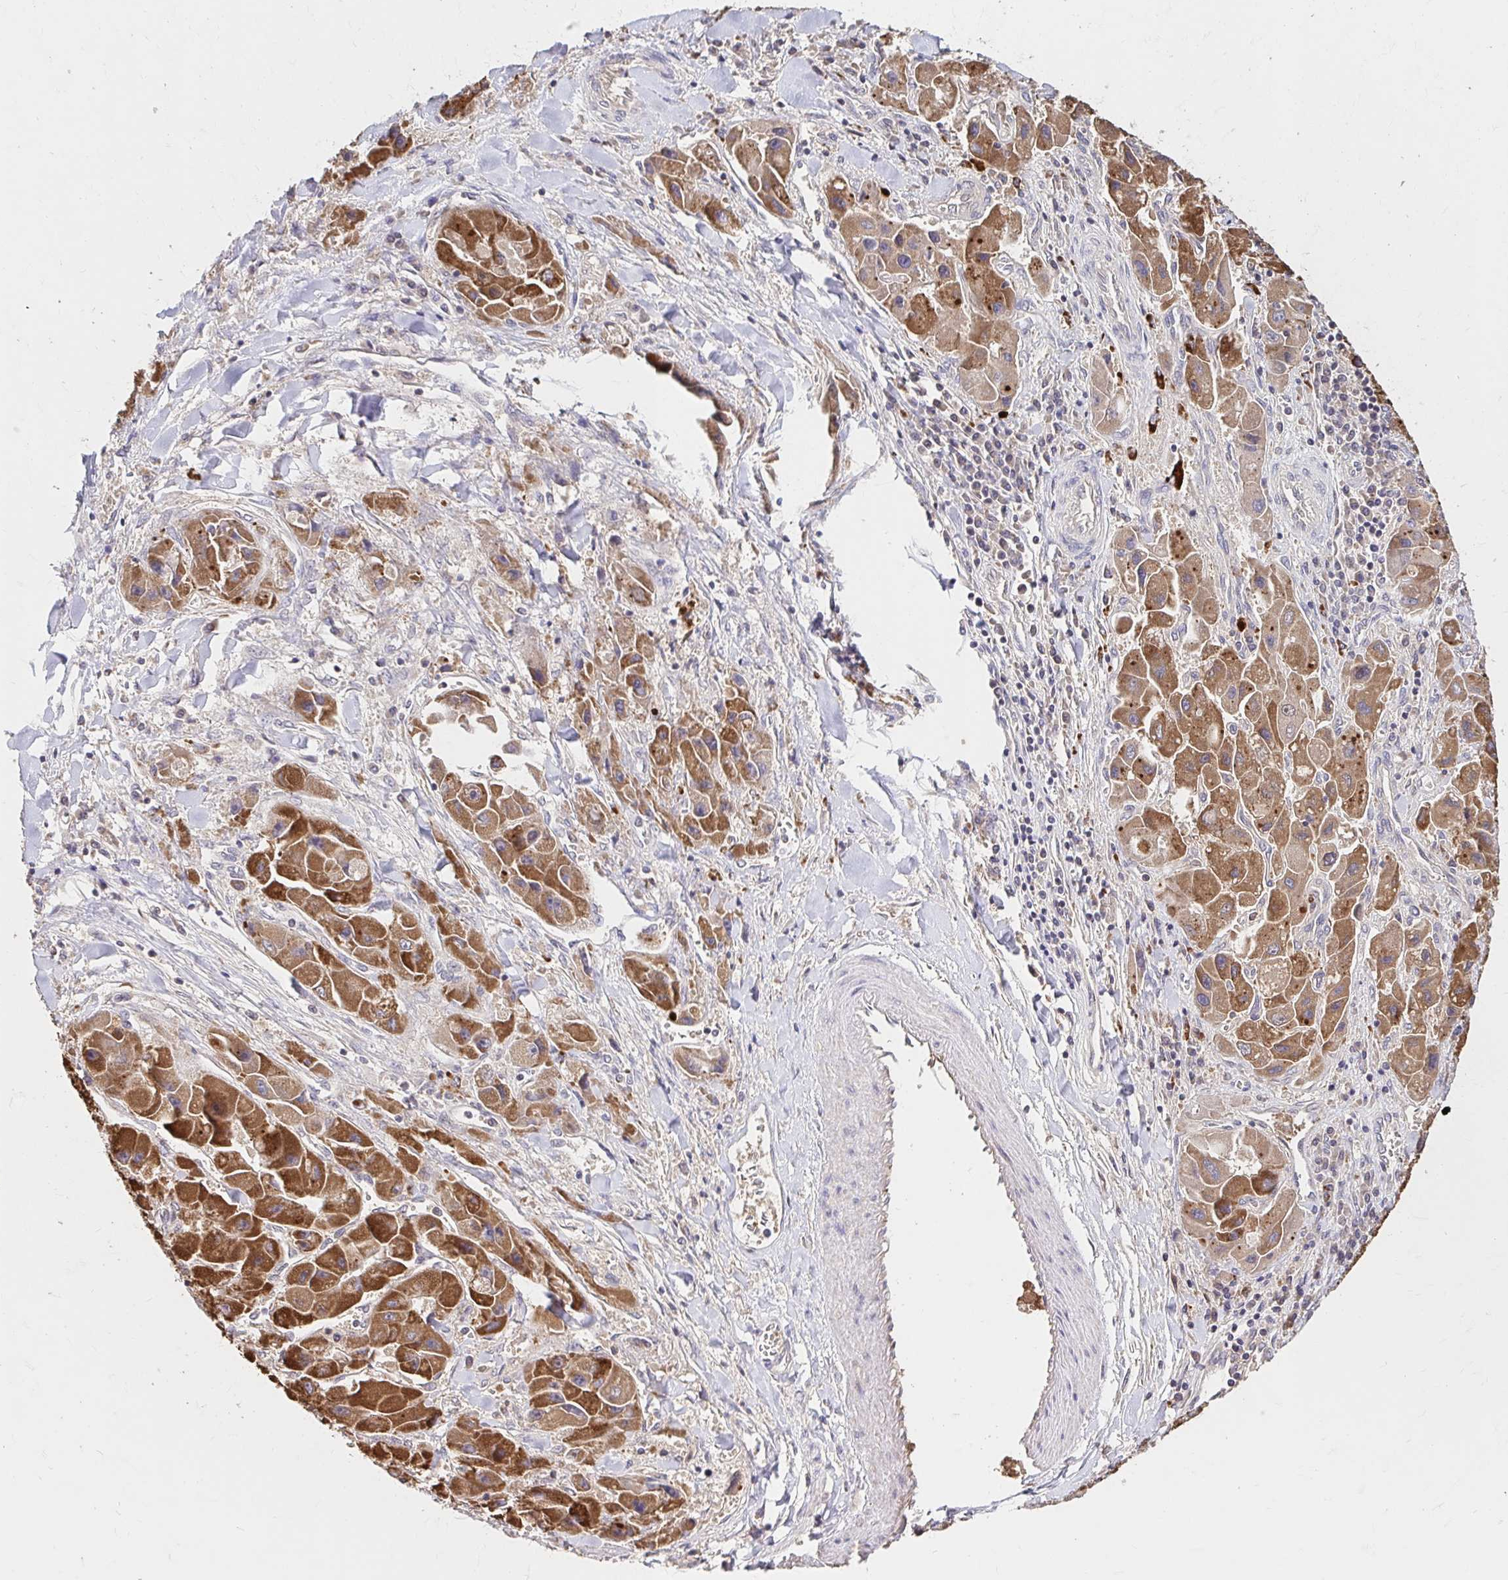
{"staining": {"intensity": "strong", "quantity": ">75%", "location": "cytoplasmic/membranous"}, "tissue": "liver cancer", "cell_type": "Tumor cells", "image_type": "cancer", "snomed": [{"axis": "morphology", "description": "Carcinoma, Hepatocellular, NOS"}, {"axis": "topography", "description": "Liver"}], "caption": "Hepatocellular carcinoma (liver) tissue reveals strong cytoplasmic/membranous positivity in about >75% of tumor cells", "gene": "HMGCS2", "patient": {"sex": "male", "age": 24}}